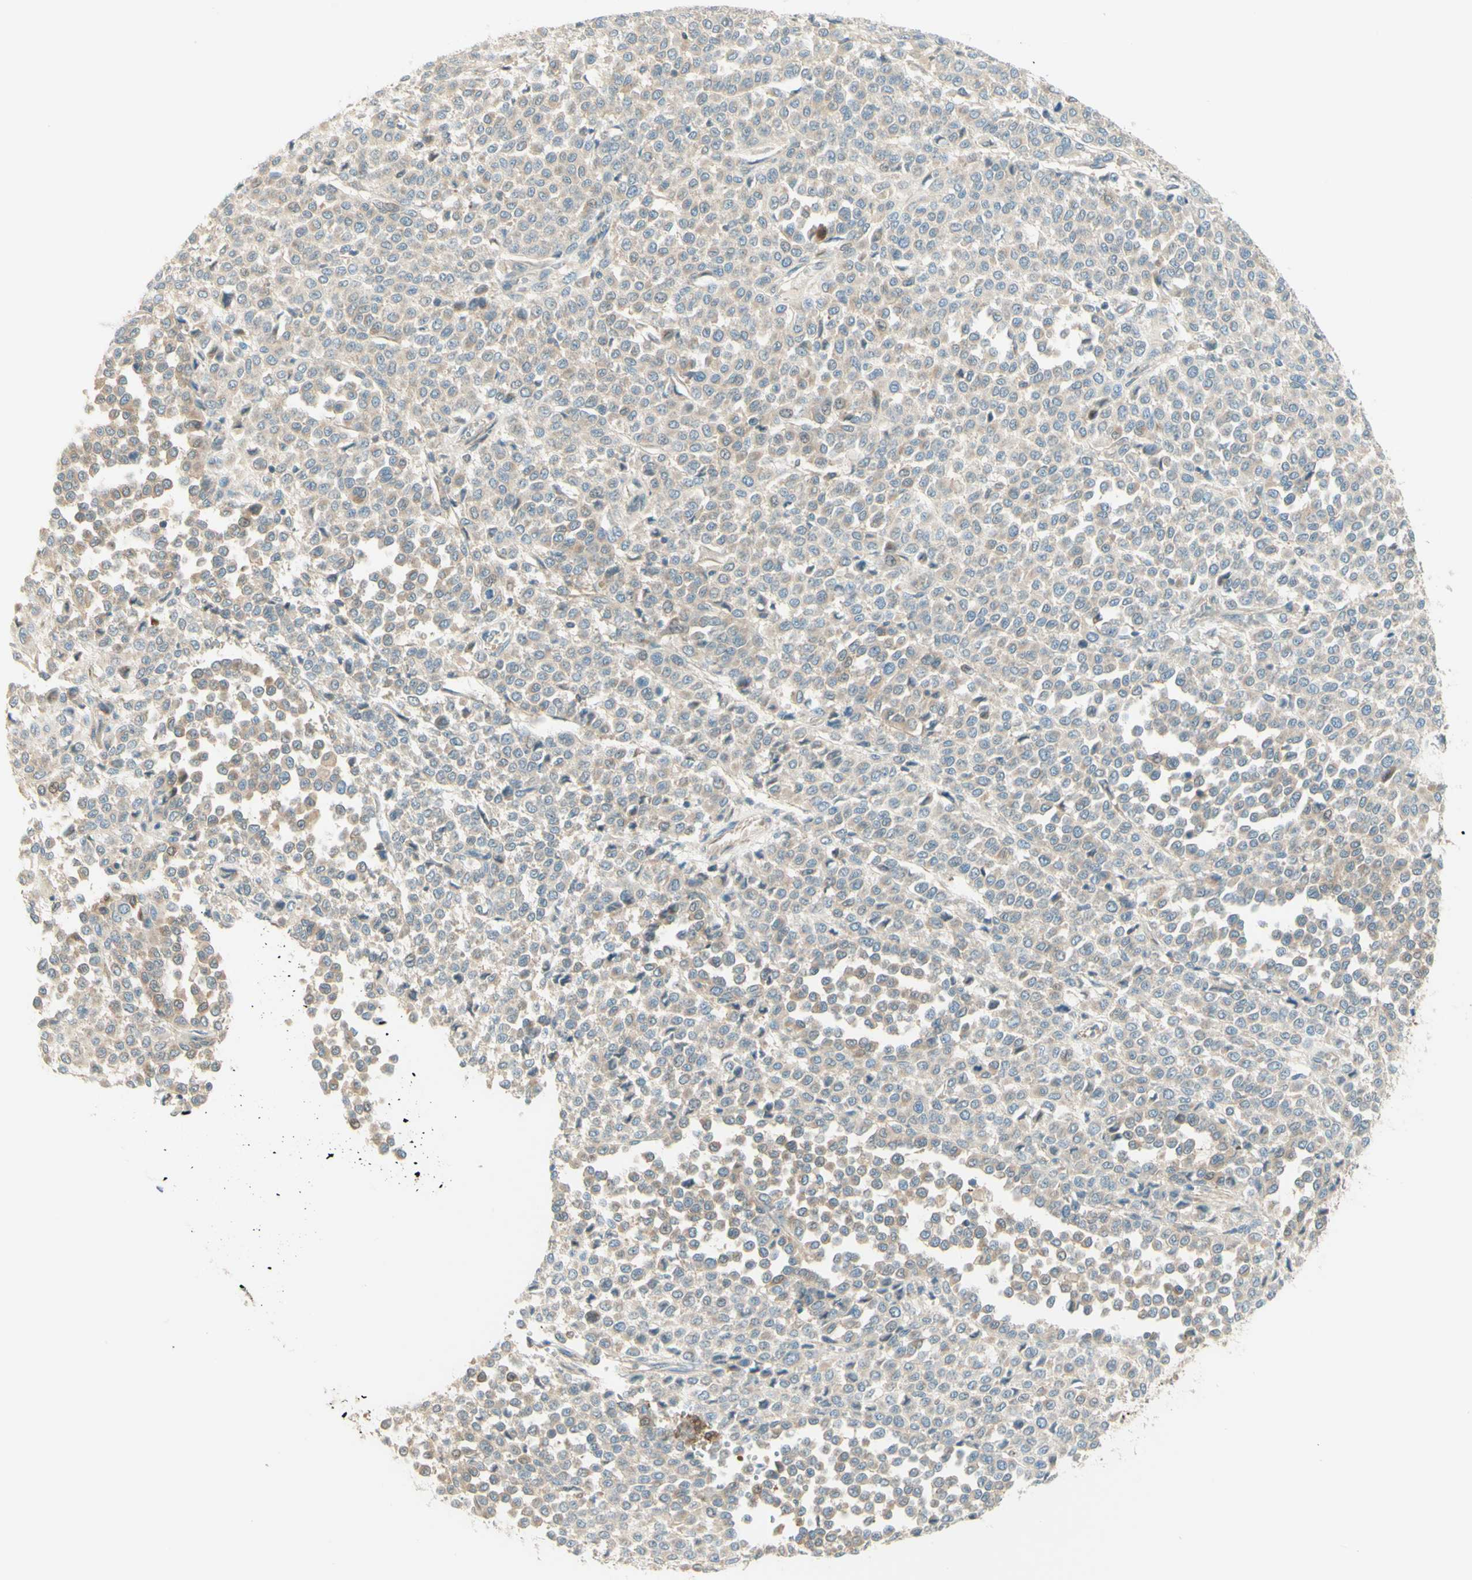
{"staining": {"intensity": "weak", "quantity": "25%-75%", "location": "cytoplasmic/membranous"}, "tissue": "melanoma", "cell_type": "Tumor cells", "image_type": "cancer", "snomed": [{"axis": "morphology", "description": "Malignant melanoma, Metastatic site"}, {"axis": "topography", "description": "Pancreas"}], "caption": "High-power microscopy captured an IHC photomicrograph of melanoma, revealing weak cytoplasmic/membranous expression in approximately 25%-75% of tumor cells.", "gene": "PROM1", "patient": {"sex": "female", "age": 30}}